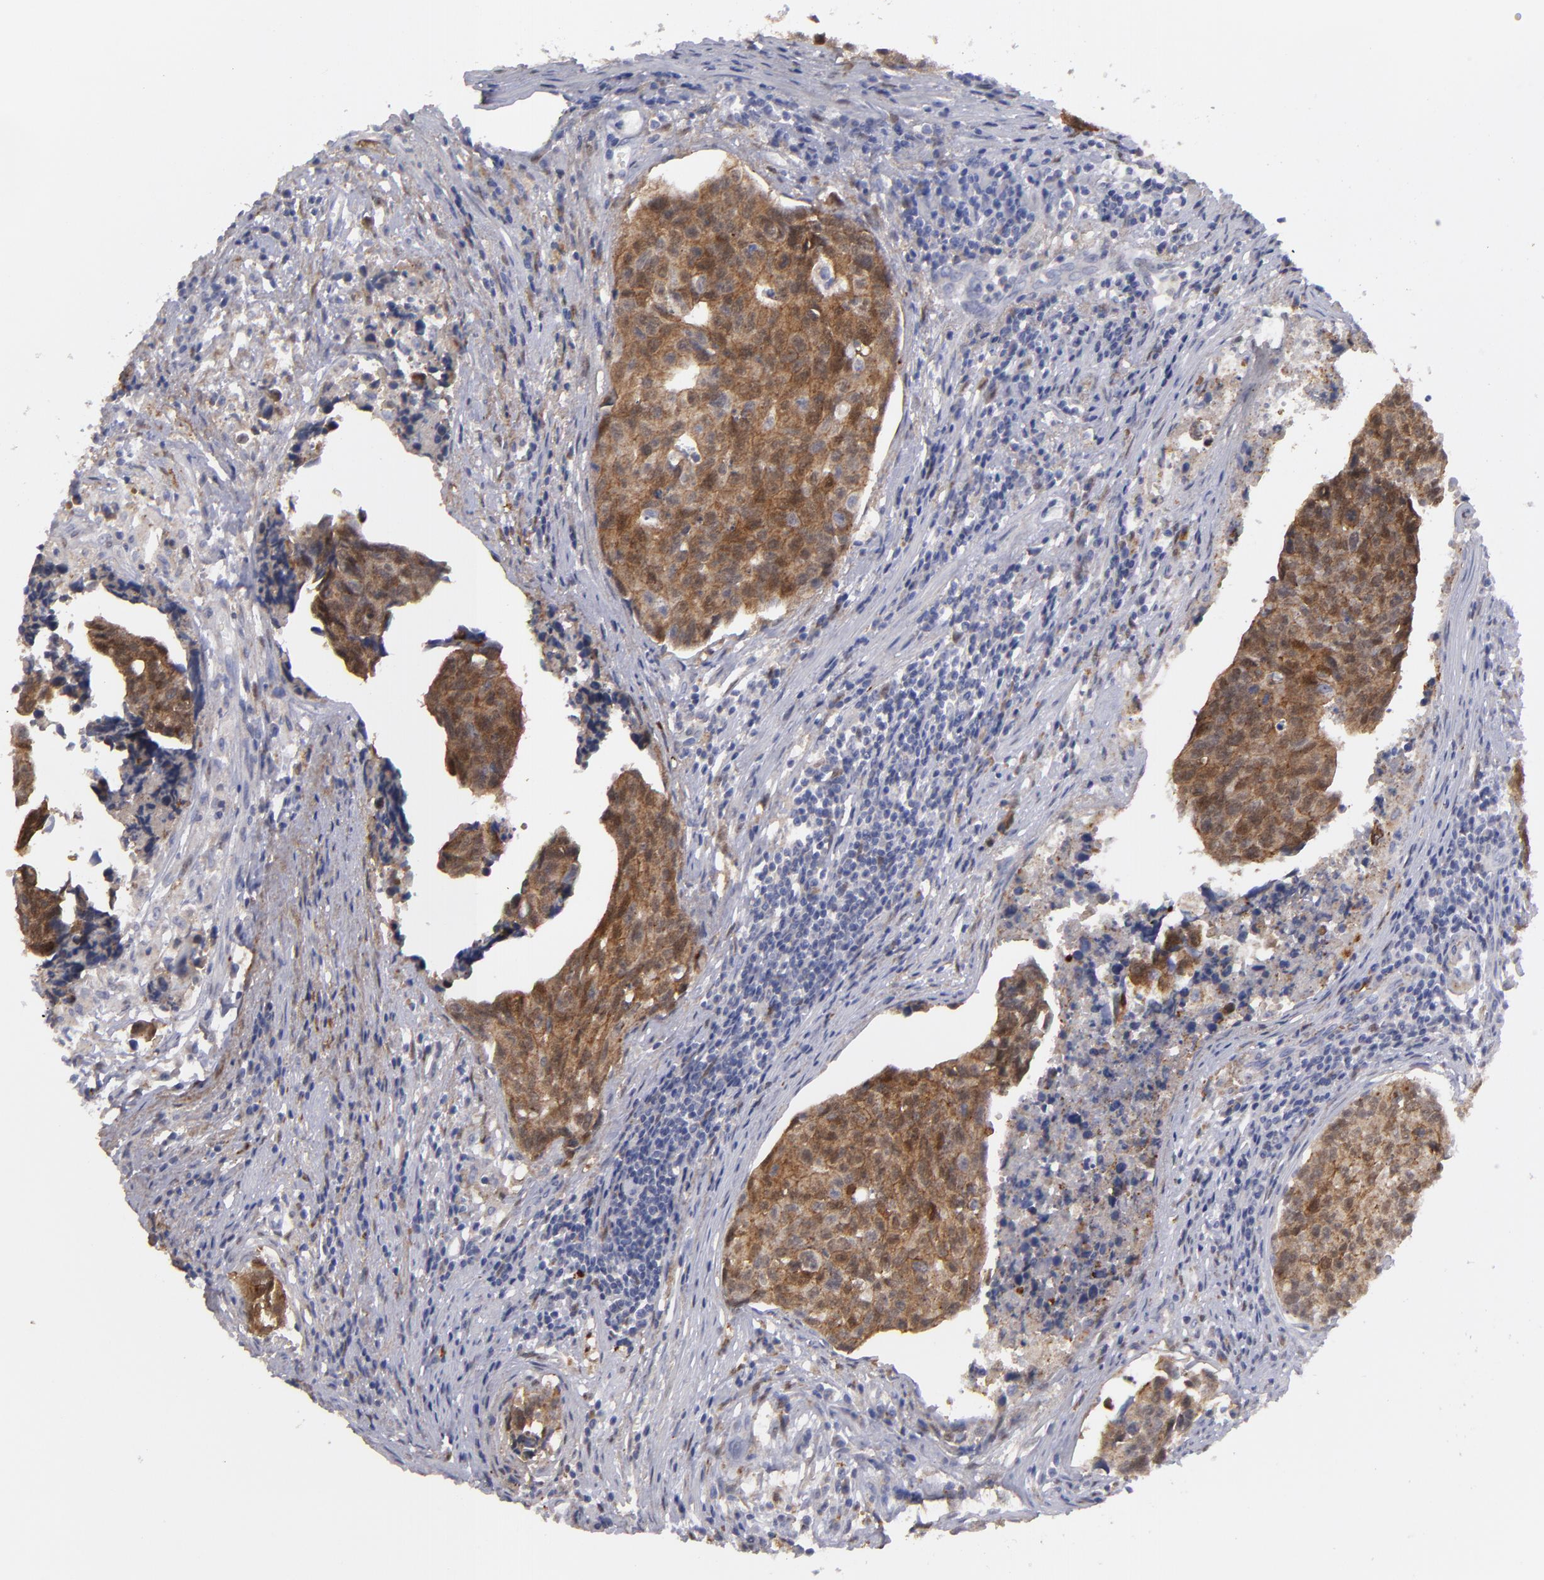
{"staining": {"intensity": "strong", "quantity": ">75%", "location": "cytoplasmic/membranous,nuclear"}, "tissue": "urothelial cancer", "cell_type": "Tumor cells", "image_type": "cancer", "snomed": [{"axis": "morphology", "description": "Urothelial carcinoma, High grade"}, {"axis": "topography", "description": "Urinary bladder"}], "caption": "Immunohistochemical staining of human high-grade urothelial carcinoma shows high levels of strong cytoplasmic/membranous and nuclear protein expression in about >75% of tumor cells.", "gene": "EFS", "patient": {"sex": "male", "age": 81}}